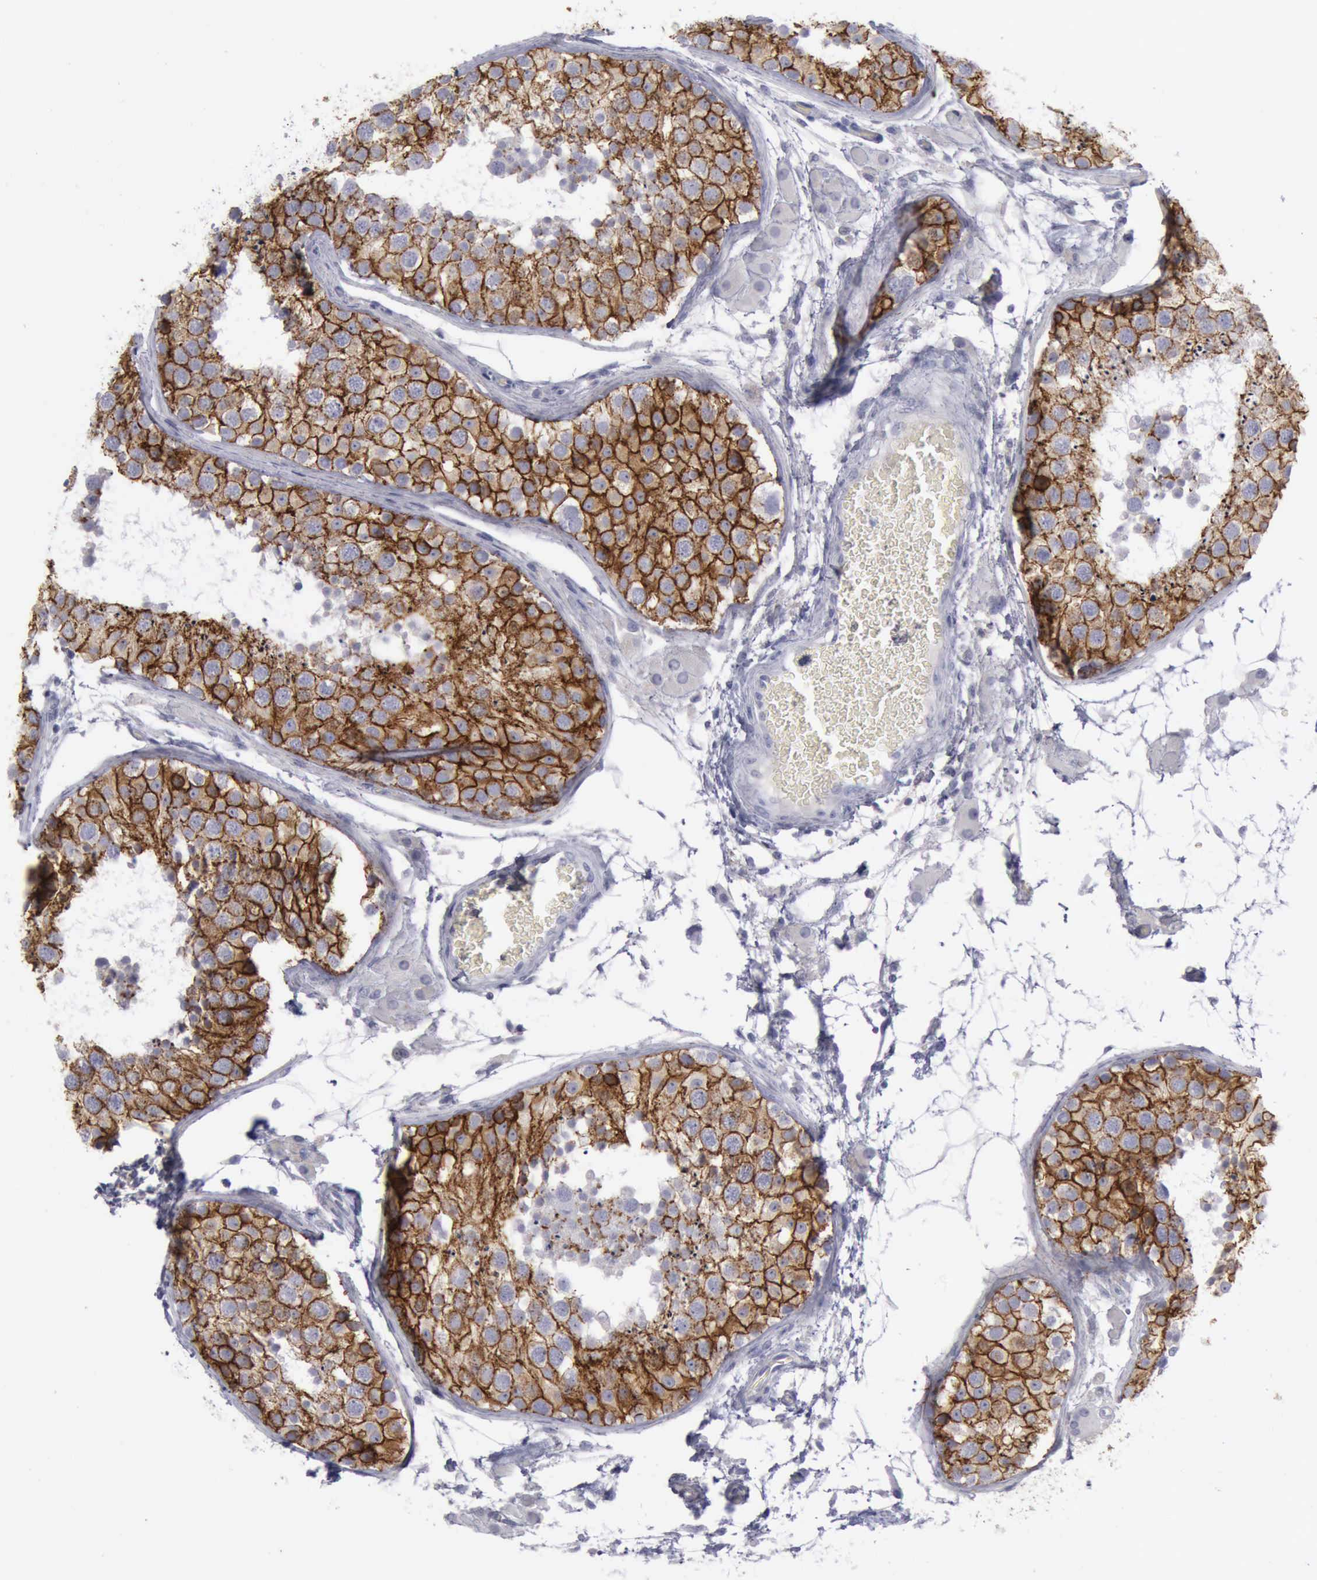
{"staining": {"intensity": "strong", "quantity": ">75%", "location": "cytoplasmic/membranous"}, "tissue": "testis", "cell_type": "Cells in seminiferous ducts", "image_type": "normal", "snomed": [{"axis": "morphology", "description": "Normal tissue, NOS"}, {"axis": "topography", "description": "Testis"}], "caption": "The histopathology image exhibits staining of normal testis, revealing strong cytoplasmic/membranous protein positivity (brown color) within cells in seminiferous ducts. (Stains: DAB (3,3'-diaminobenzidine) in brown, nuclei in blue, Microscopy: brightfield microscopy at high magnification).", "gene": "CDH2", "patient": {"sex": "male", "age": 26}}